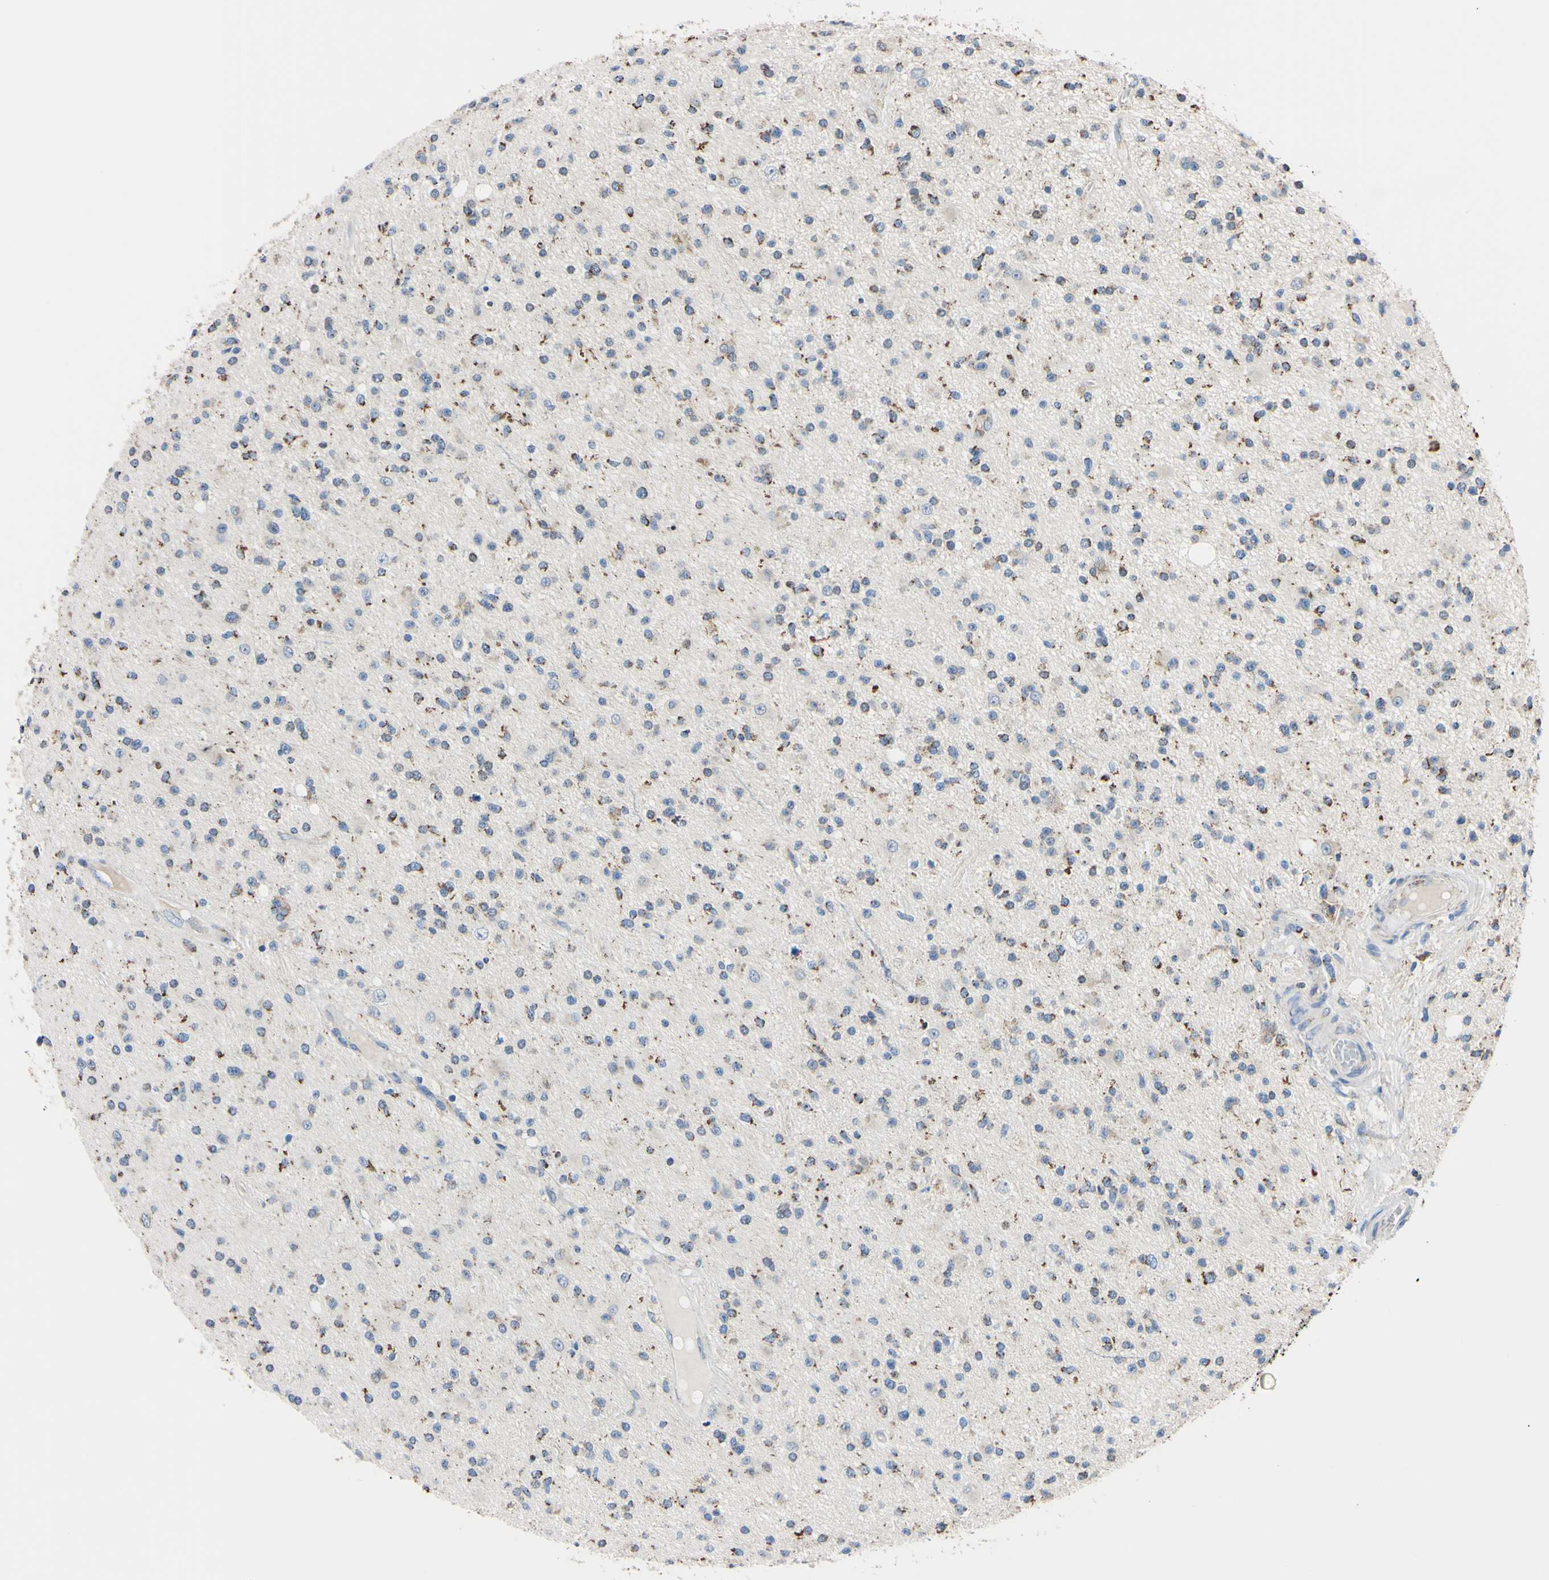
{"staining": {"intensity": "strong", "quantity": "<25%", "location": "cytoplasmic/membranous"}, "tissue": "glioma", "cell_type": "Tumor cells", "image_type": "cancer", "snomed": [{"axis": "morphology", "description": "Glioma, malignant, High grade"}, {"axis": "topography", "description": "Brain"}], "caption": "DAB immunohistochemical staining of human glioma demonstrates strong cytoplasmic/membranous protein staining in approximately <25% of tumor cells.", "gene": "CLPP", "patient": {"sex": "male", "age": 33}}